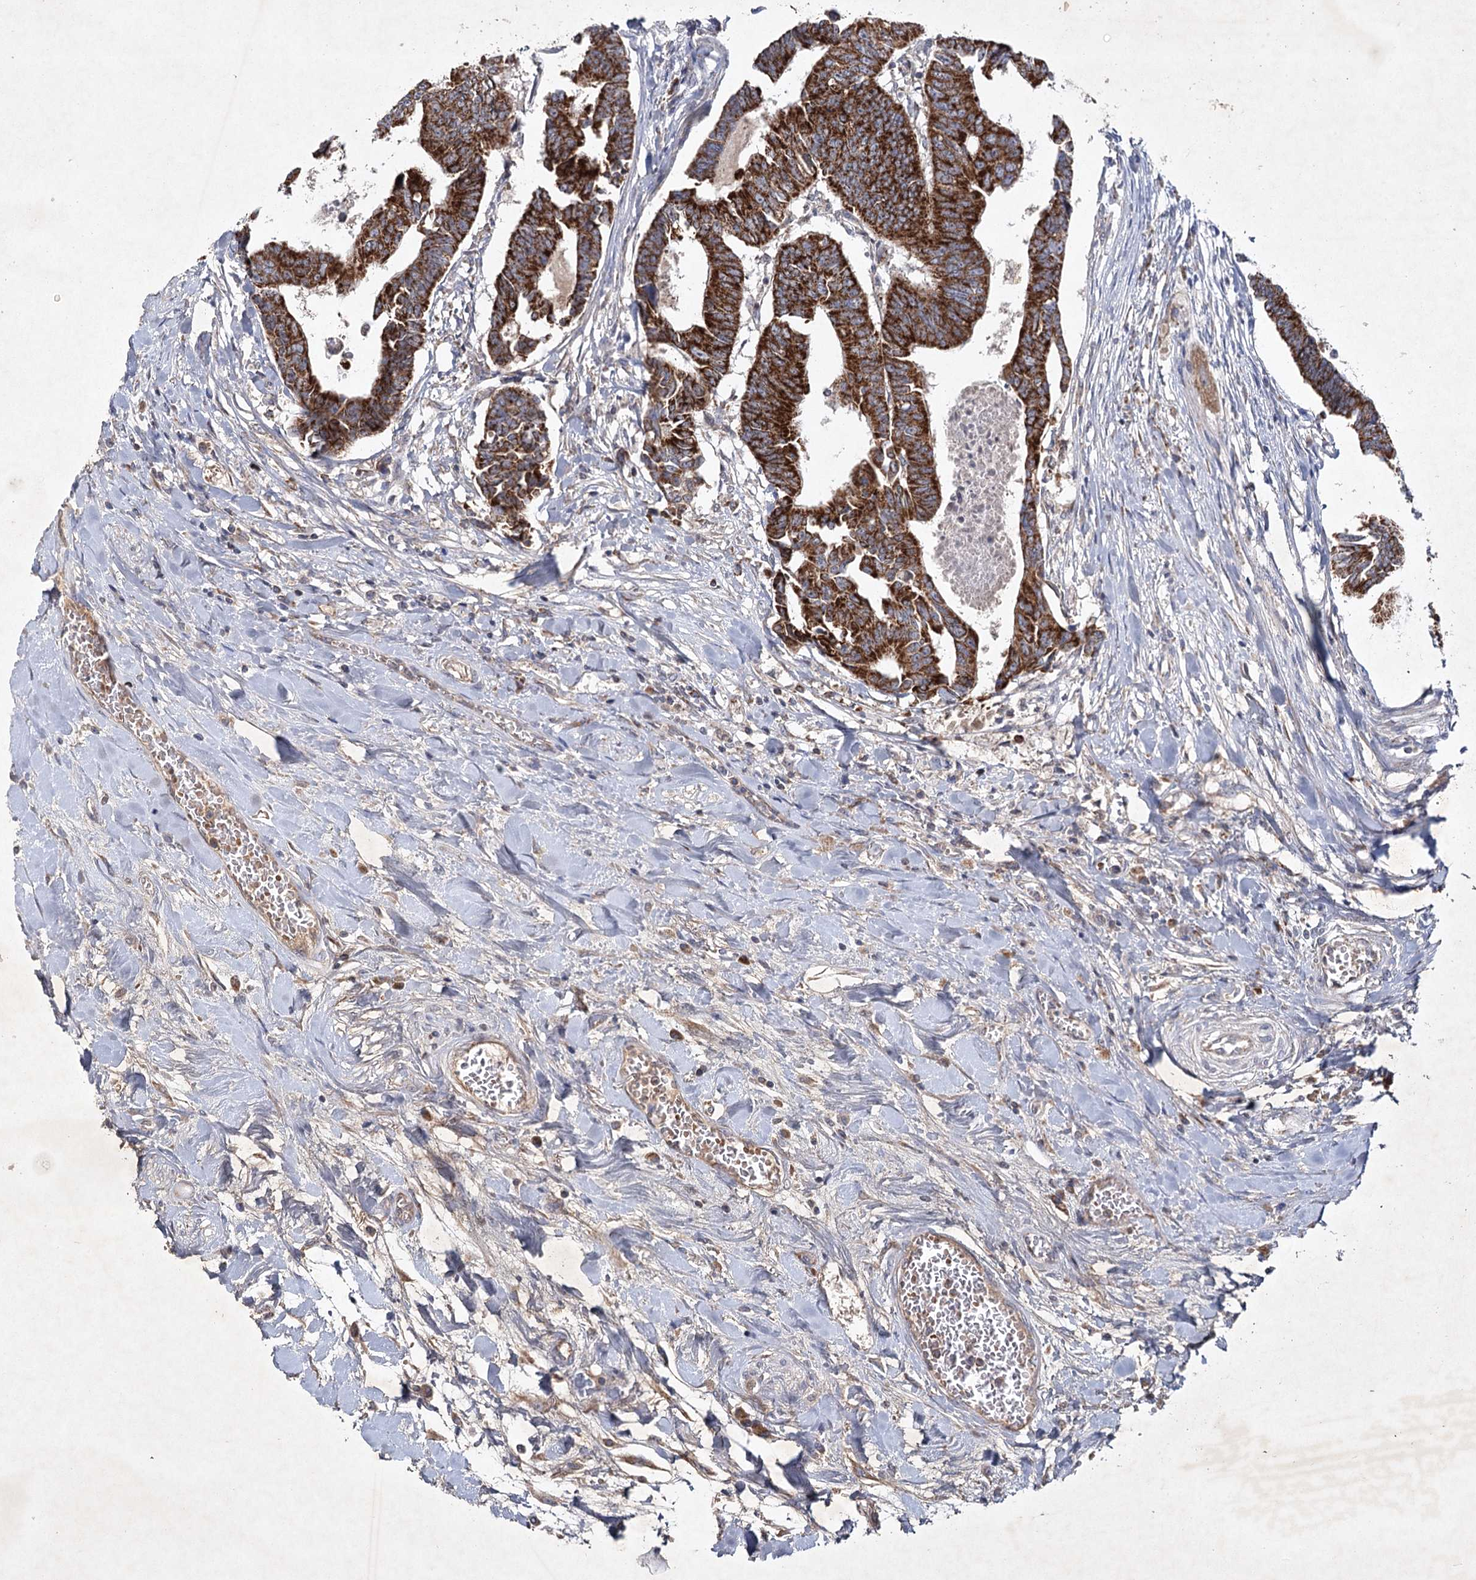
{"staining": {"intensity": "strong", "quantity": ">75%", "location": "cytoplasmic/membranous"}, "tissue": "colorectal cancer", "cell_type": "Tumor cells", "image_type": "cancer", "snomed": [{"axis": "morphology", "description": "Adenocarcinoma, NOS"}, {"axis": "topography", "description": "Rectum"}], "caption": "Human colorectal cancer stained for a protein (brown) displays strong cytoplasmic/membranous positive positivity in approximately >75% of tumor cells.", "gene": "MRPL44", "patient": {"sex": "female", "age": 65}}